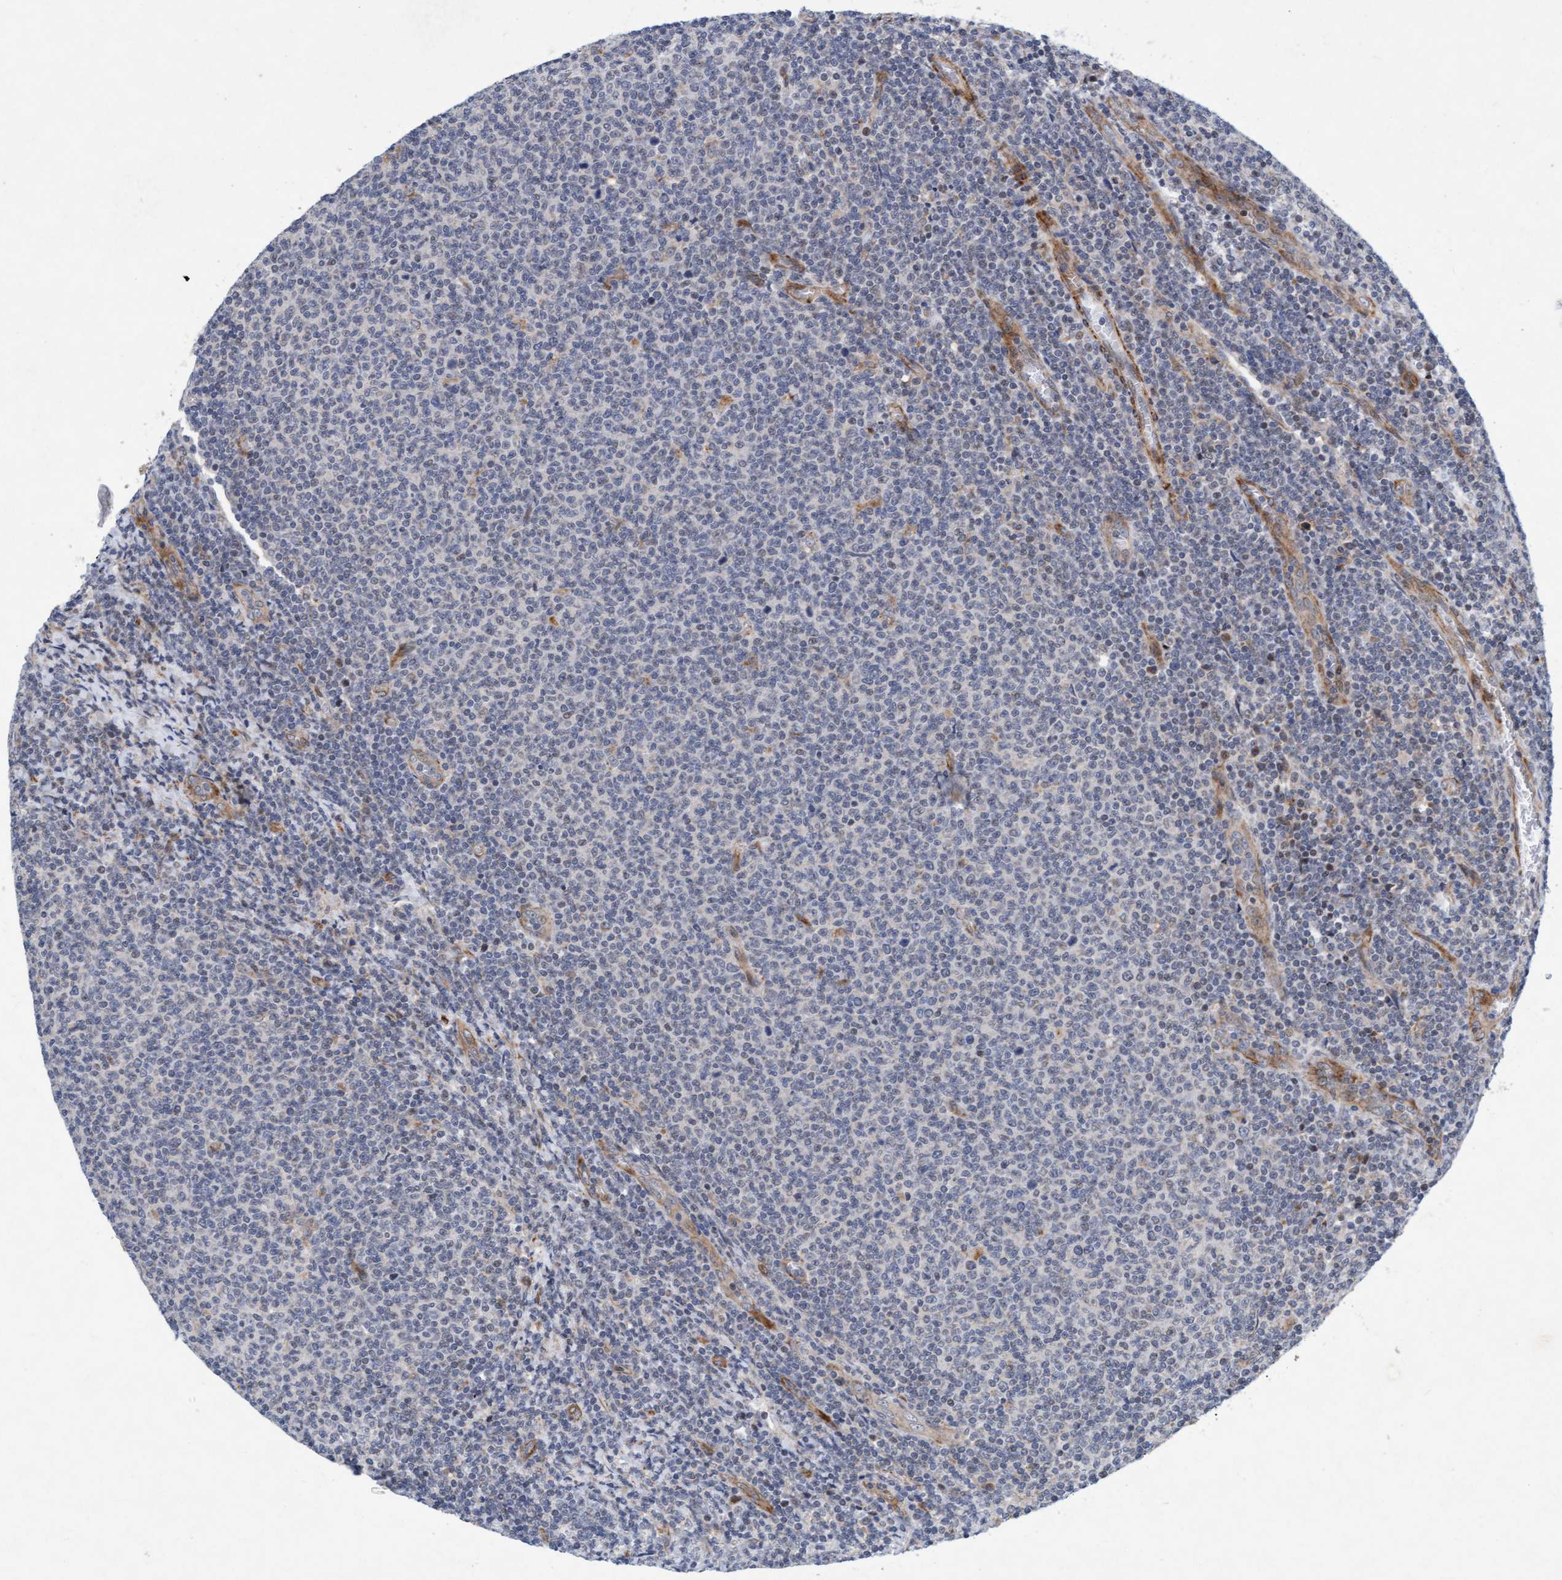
{"staining": {"intensity": "negative", "quantity": "none", "location": "none"}, "tissue": "lymphoma", "cell_type": "Tumor cells", "image_type": "cancer", "snomed": [{"axis": "morphology", "description": "Malignant lymphoma, non-Hodgkin's type, Low grade"}, {"axis": "topography", "description": "Lymph node"}], "caption": "A micrograph of lymphoma stained for a protein shows no brown staining in tumor cells. (DAB immunohistochemistry (IHC) visualized using brightfield microscopy, high magnification).", "gene": "TMEM70", "patient": {"sex": "male", "age": 66}}